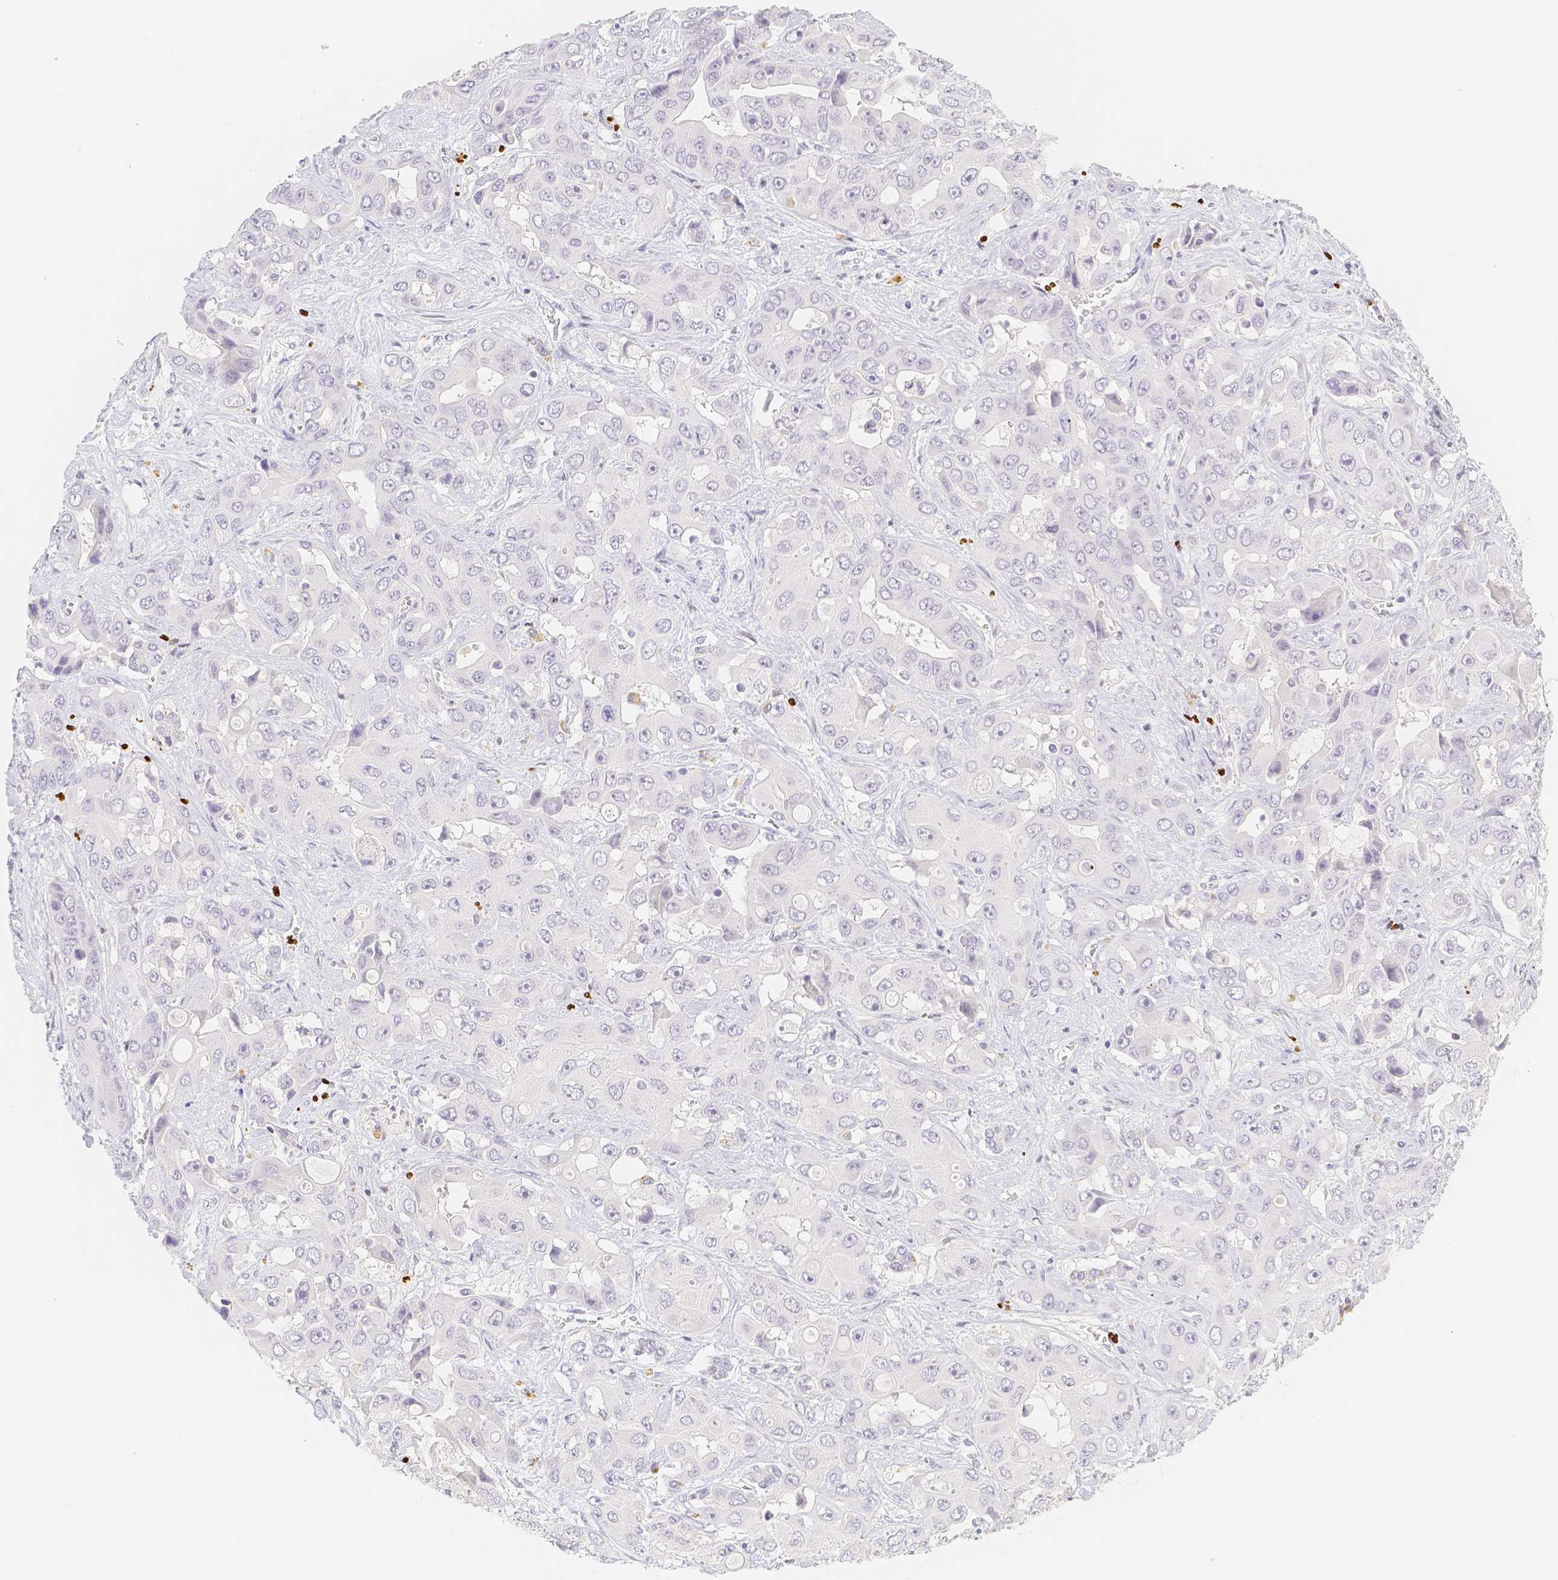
{"staining": {"intensity": "negative", "quantity": "none", "location": "none"}, "tissue": "liver cancer", "cell_type": "Tumor cells", "image_type": "cancer", "snomed": [{"axis": "morphology", "description": "Cholangiocarcinoma"}, {"axis": "topography", "description": "Liver"}], "caption": "Image shows no protein staining in tumor cells of liver cholangiocarcinoma tissue.", "gene": "PADI4", "patient": {"sex": "female", "age": 52}}